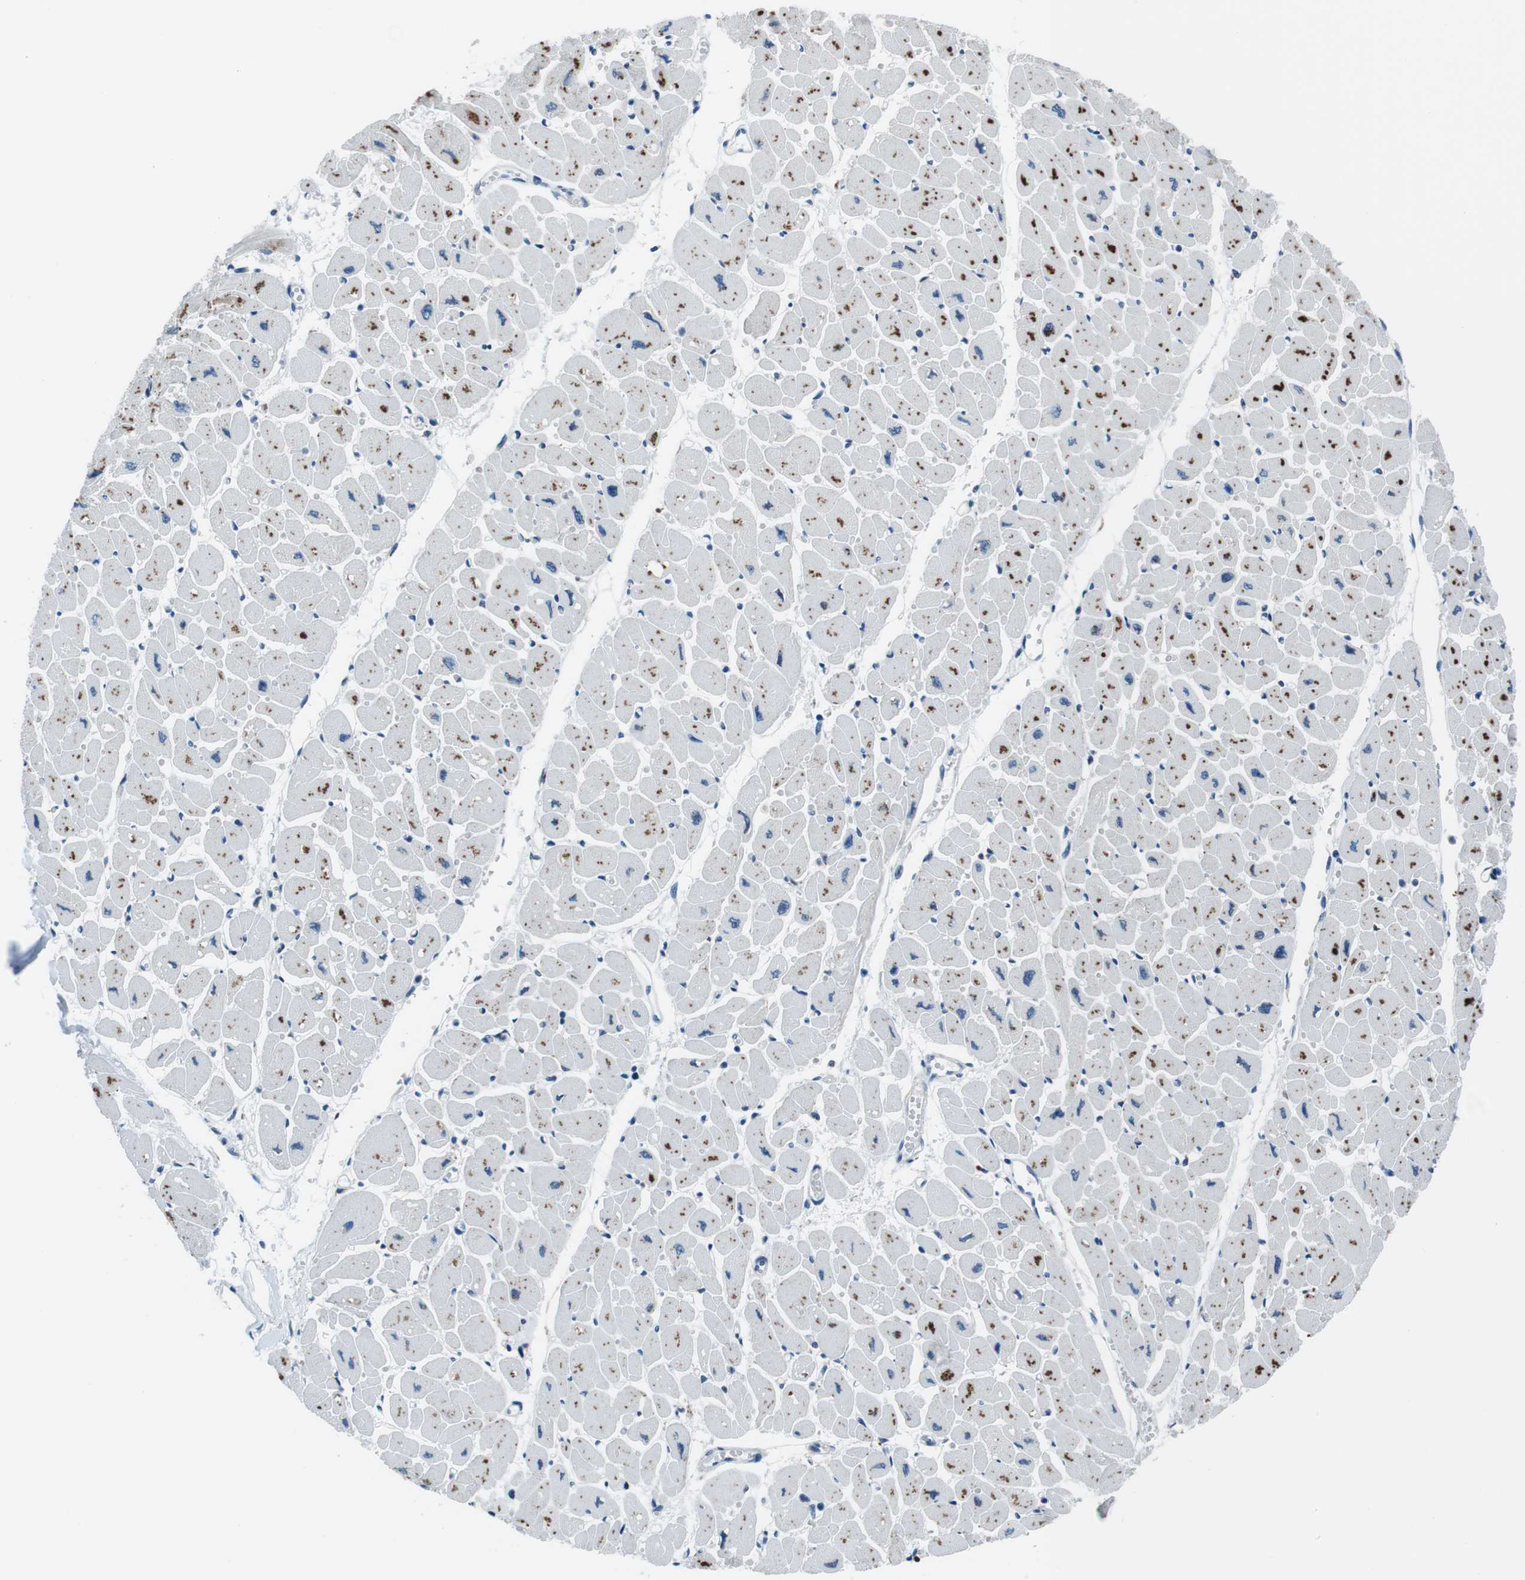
{"staining": {"intensity": "moderate", "quantity": "25%-75%", "location": "cytoplasmic/membranous"}, "tissue": "heart muscle", "cell_type": "Cardiomyocytes", "image_type": "normal", "snomed": [{"axis": "morphology", "description": "Normal tissue, NOS"}, {"axis": "topography", "description": "Heart"}], "caption": "Immunohistochemistry of benign human heart muscle displays medium levels of moderate cytoplasmic/membranous expression in approximately 25%-75% of cardiomyocytes. (Brightfield microscopy of DAB IHC at high magnification).", "gene": "NUCB2", "patient": {"sex": "female", "age": 54}}